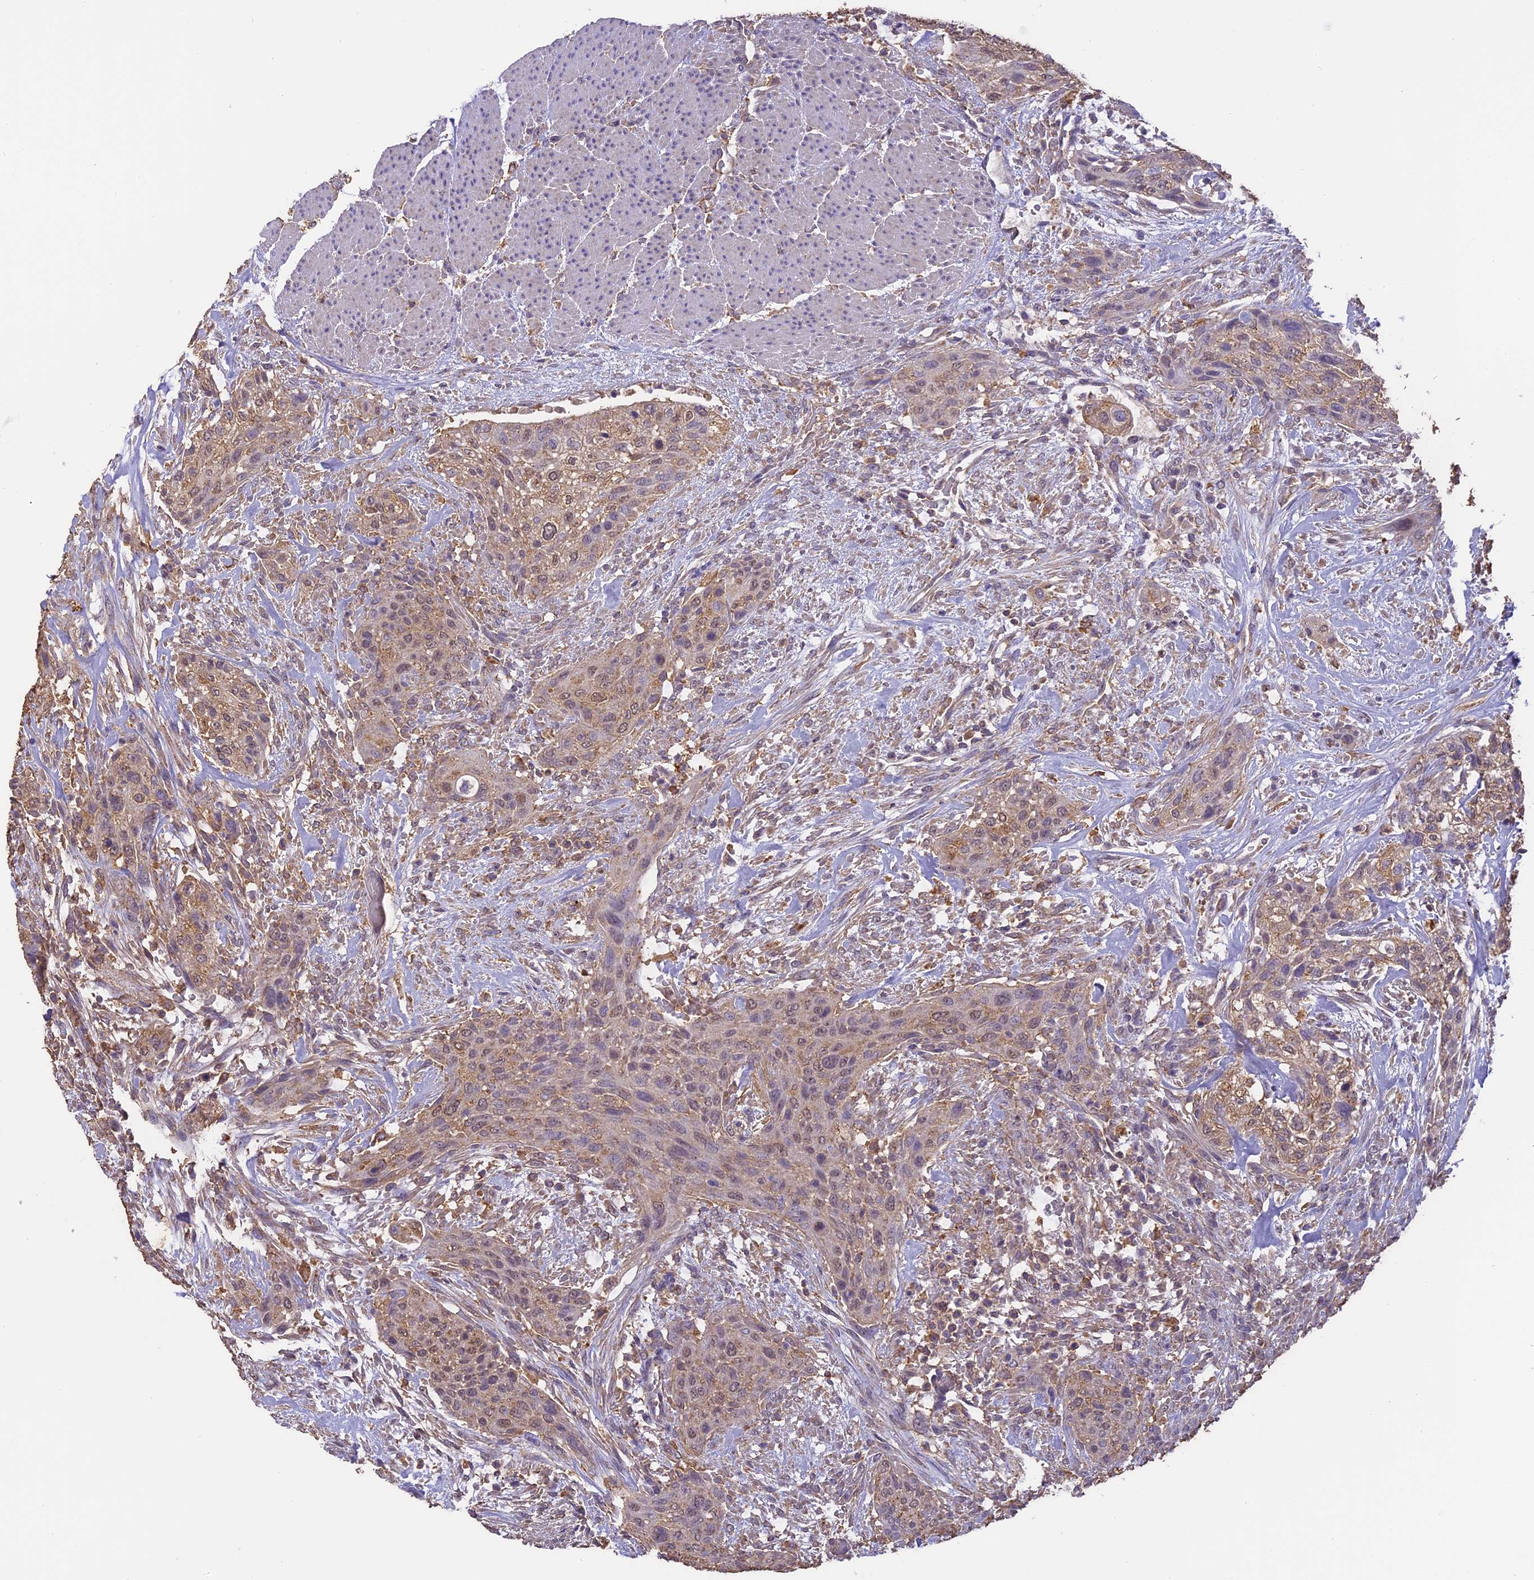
{"staining": {"intensity": "weak", "quantity": ">75%", "location": "cytoplasmic/membranous,nuclear"}, "tissue": "urothelial cancer", "cell_type": "Tumor cells", "image_type": "cancer", "snomed": [{"axis": "morphology", "description": "Urothelial carcinoma, High grade"}, {"axis": "topography", "description": "Urinary bladder"}], "caption": "Immunohistochemical staining of human urothelial cancer shows weak cytoplasmic/membranous and nuclear protein positivity in about >75% of tumor cells.", "gene": "ARHGAP19", "patient": {"sex": "male", "age": 35}}